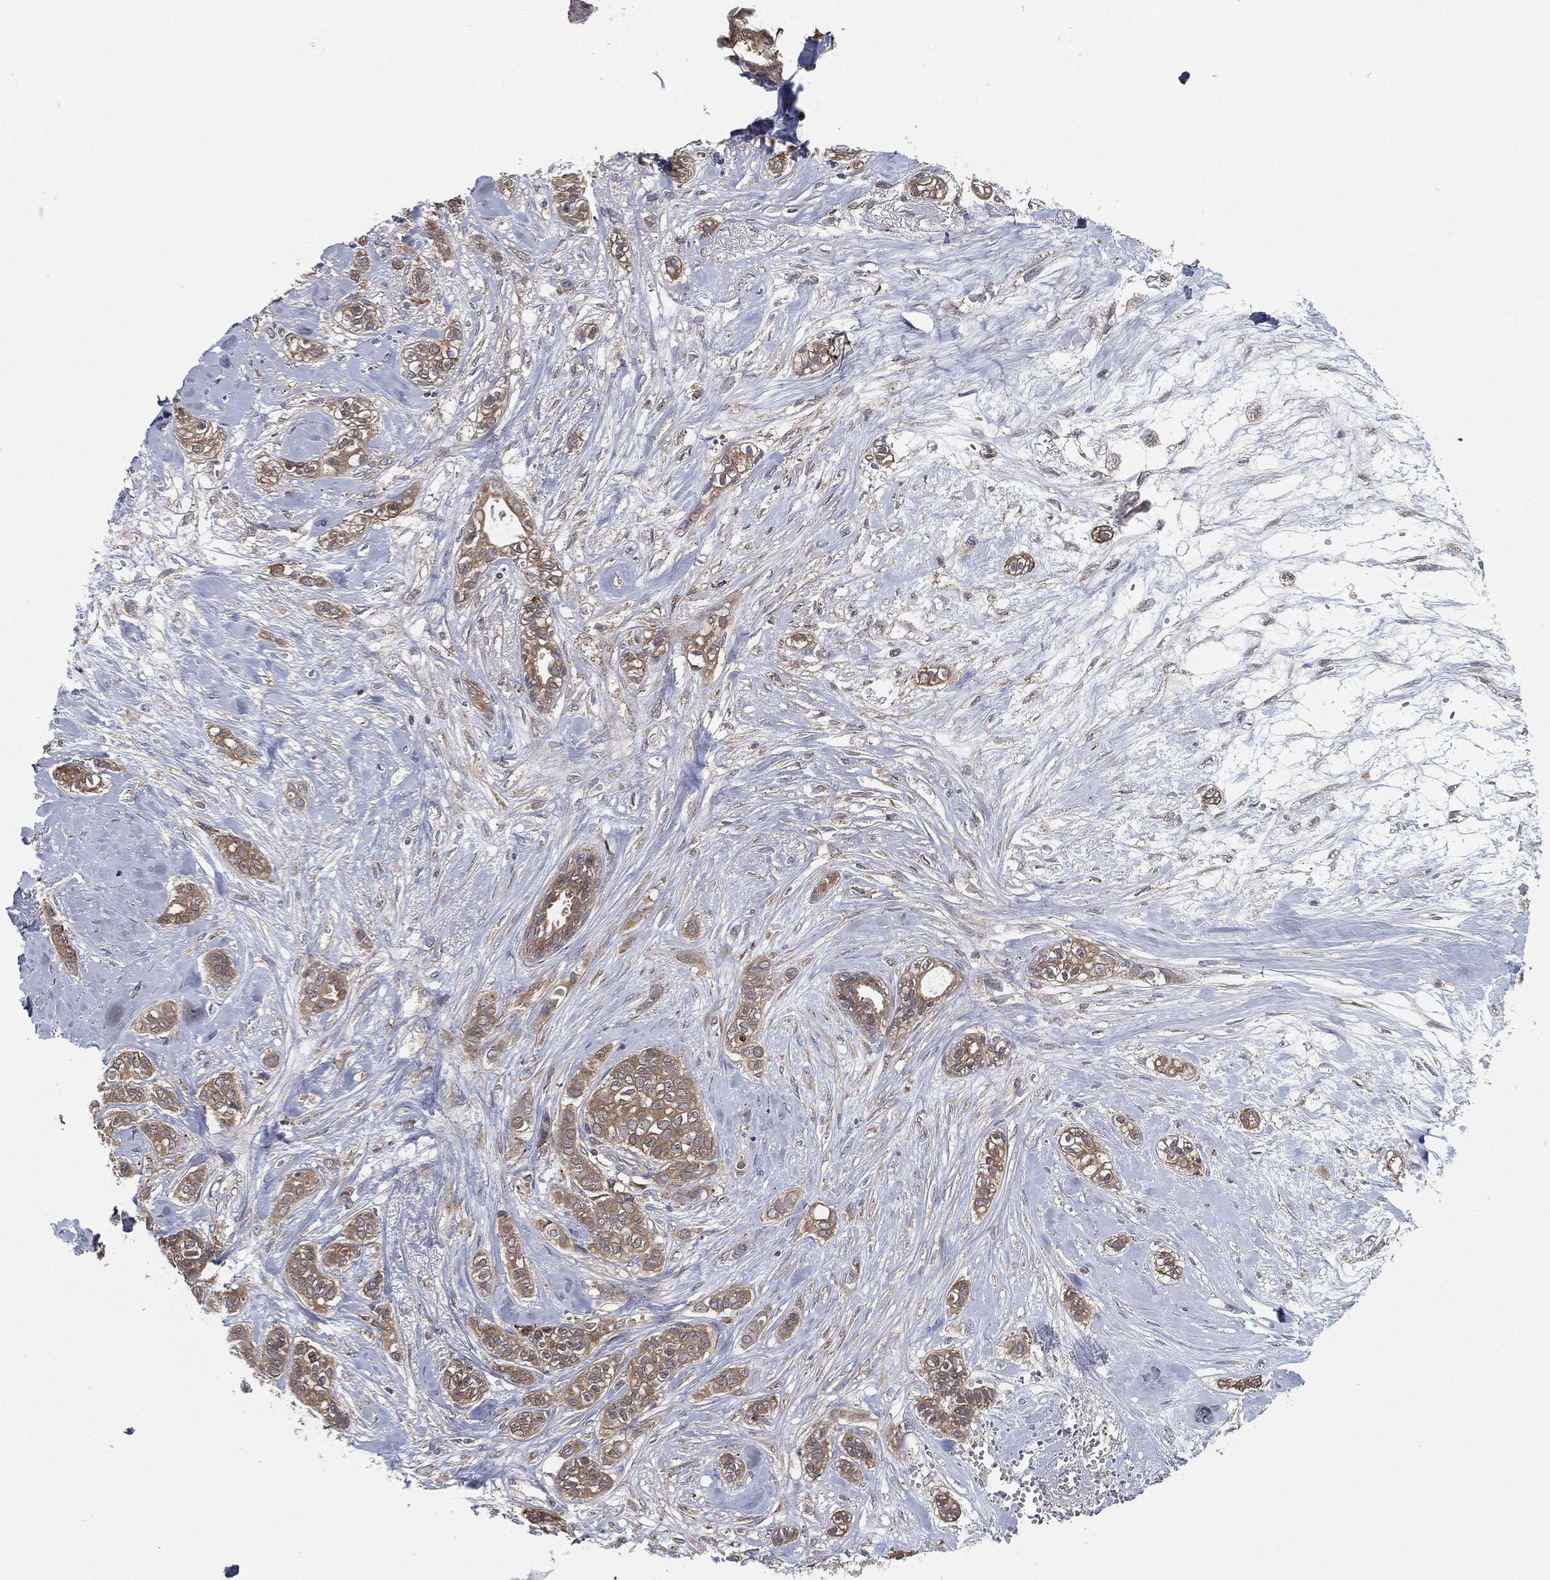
{"staining": {"intensity": "moderate", "quantity": ">75%", "location": "cytoplasmic/membranous"}, "tissue": "breast cancer", "cell_type": "Tumor cells", "image_type": "cancer", "snomed": [{"axis": "morphology", "description": "Duct carcinoma"}, {"axis": "topography", "description": "Breast"}], "caption": "Breast invasive ductal carcinoma stained for a protein (brown) displays moderate cytoplasmic/membranous positive expression in about >75% of tumor cells.", "gene": "PRDX4", "patient": {"sex": "female", "age": 71}}